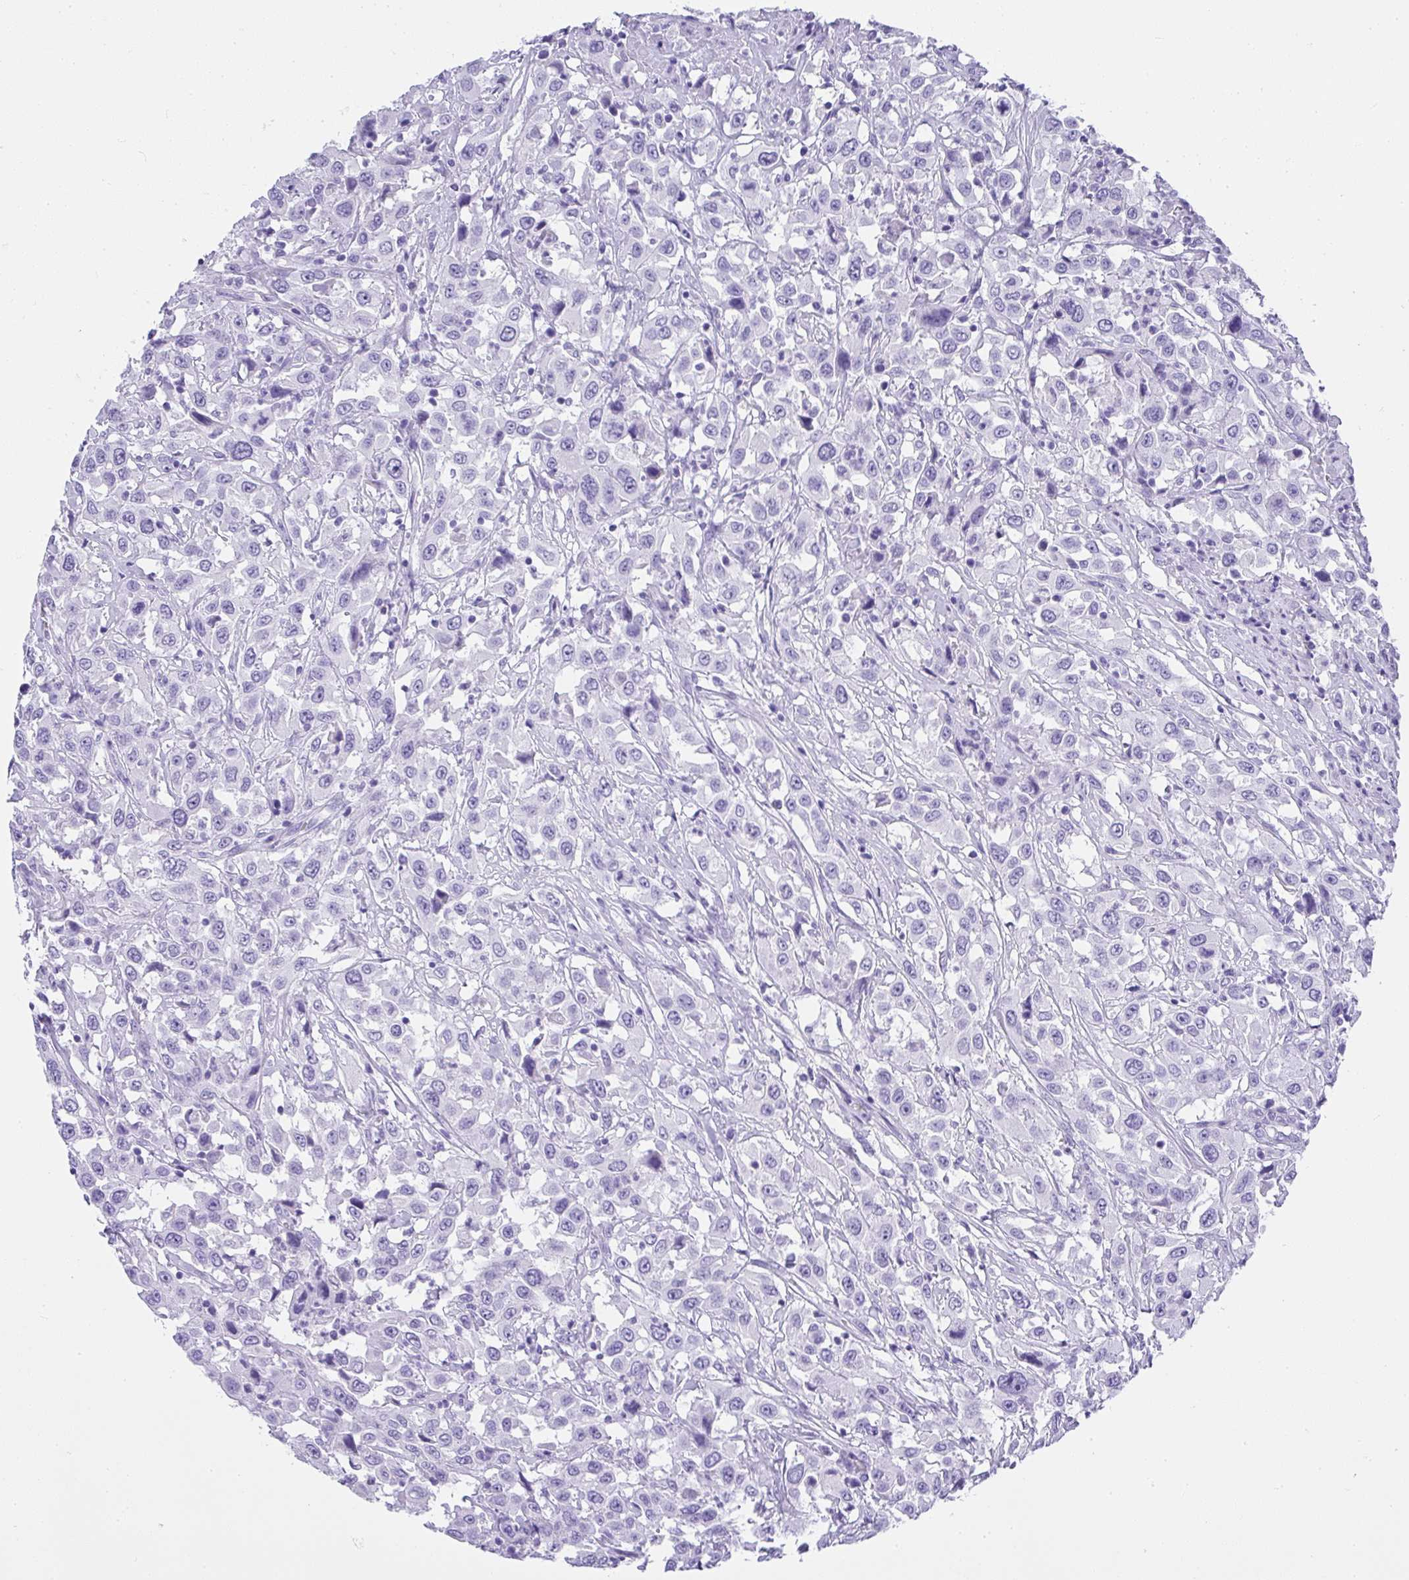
{"staining": {"intensity": "negative", "quantity": "none", "location": "none"}, "tissue": "urothelial cancer", "cell_type": "Tumor cells", "image_type": "cancer", "snomed": [{"axis": "morphology", "description": "Urothelial carcinoma, High grade"}, {"axis": "topography", "description": "Urinary bladder"}], "caption": "Immunohistochemical staining of human urothelial carcinoma (high-grade) exhibits no significant positivity in tumor cells. Nuclei are stained in blue.", "gene": "AVIL", "patient": {"sex": "male", "age": 61}}